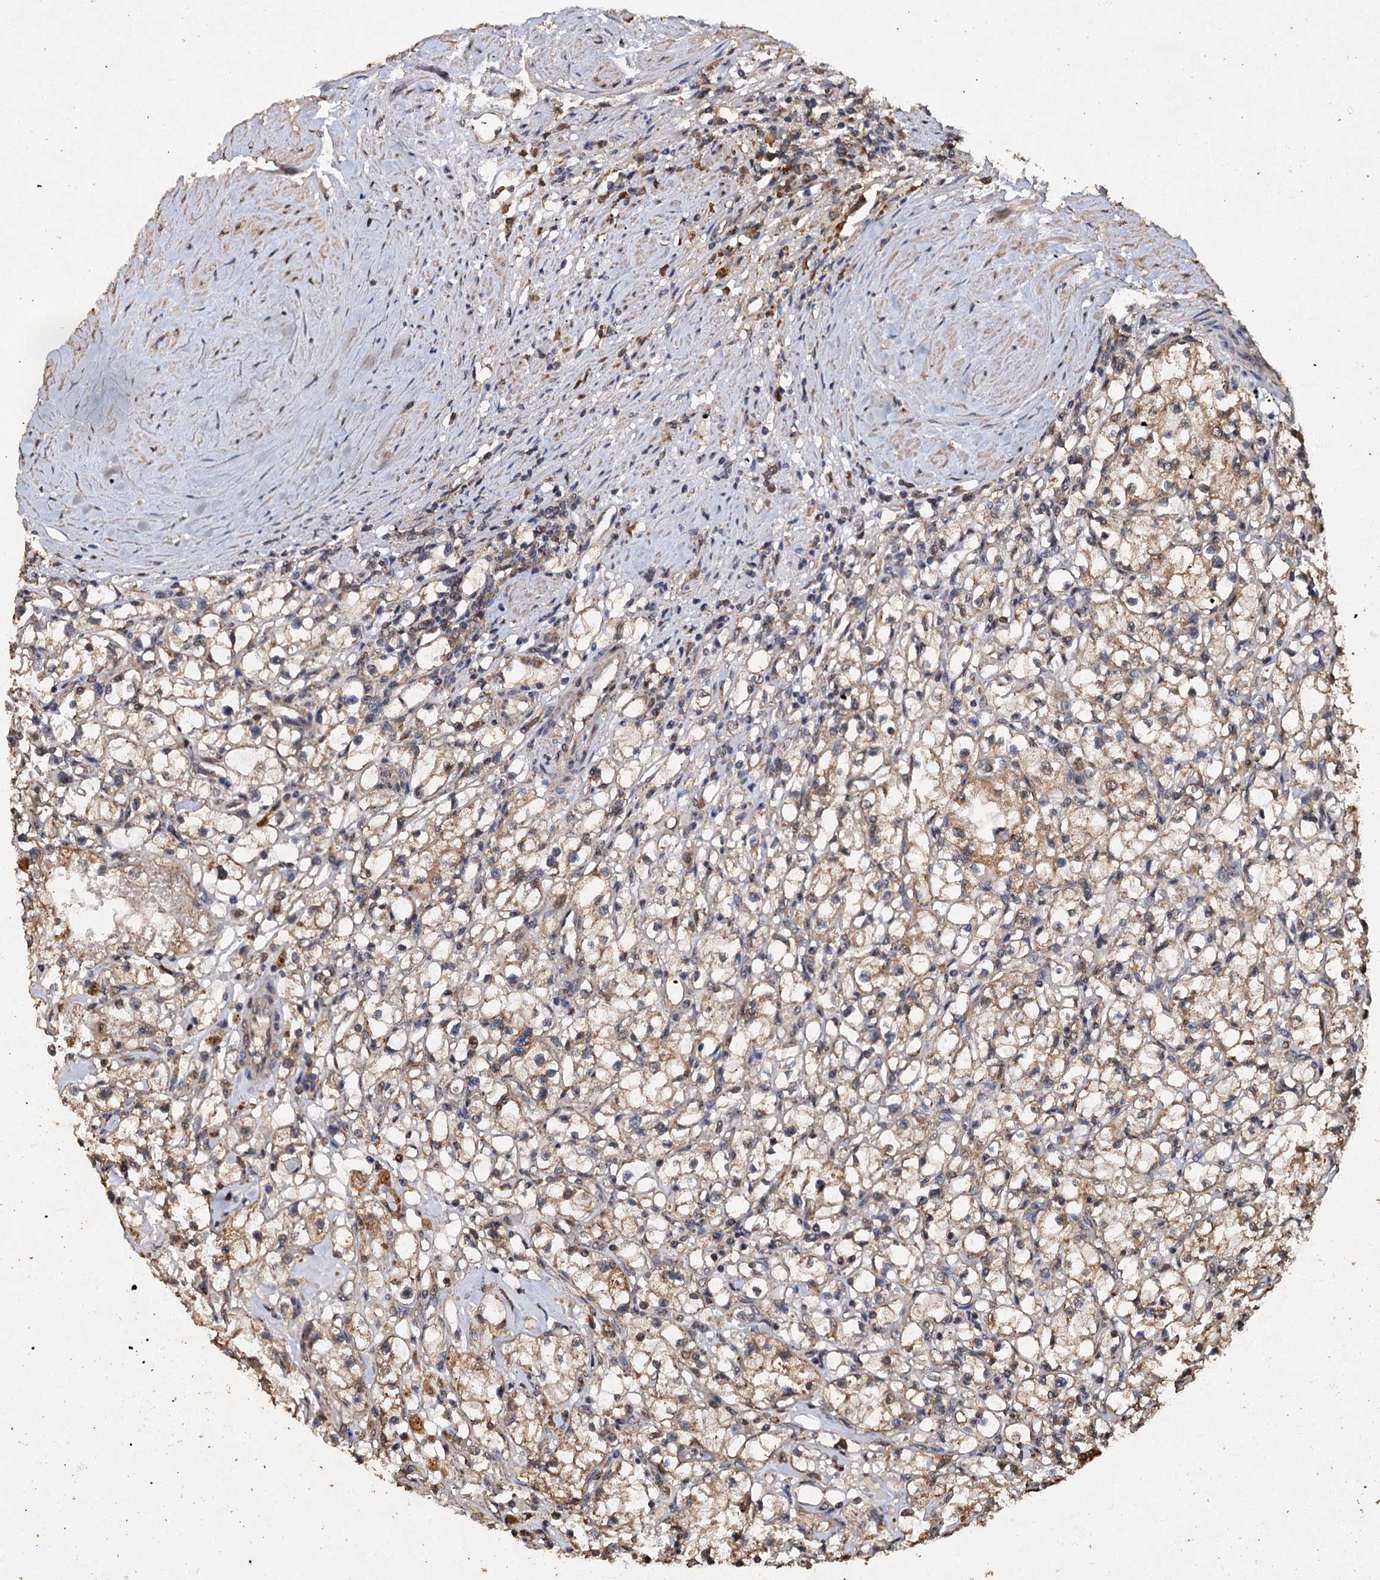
{"staining": {"intensity": "moderate", "quantity": "25%-75%", "location": "cytoplasmic/membranous"}, "tissue": "renal cancer", "cell_type": "Tumor cells", "image_type": "cancer", "snomed": [{"axis": "morphology", "description": "Adenocarcinoma, NOS"}, {"axis": "topography", "description": "Kidney"}], "caption": "High-power microscopy captured an immunohistochemistry (IHC) photomicrograph of renal cancer (adenocarcinoma), revealing moderate cytoplasmic/membranous expression in about 25%-75% of tumor cells. The staining was performed using DAB (3,3'-diaminobenzidine) to visualize the protein expression in brown, while the nuclei were stained in blue with hematoxylin (Magnification: 20x).", "gene": "PSMD9", "patient": {"sex": "male", "age": 56}}